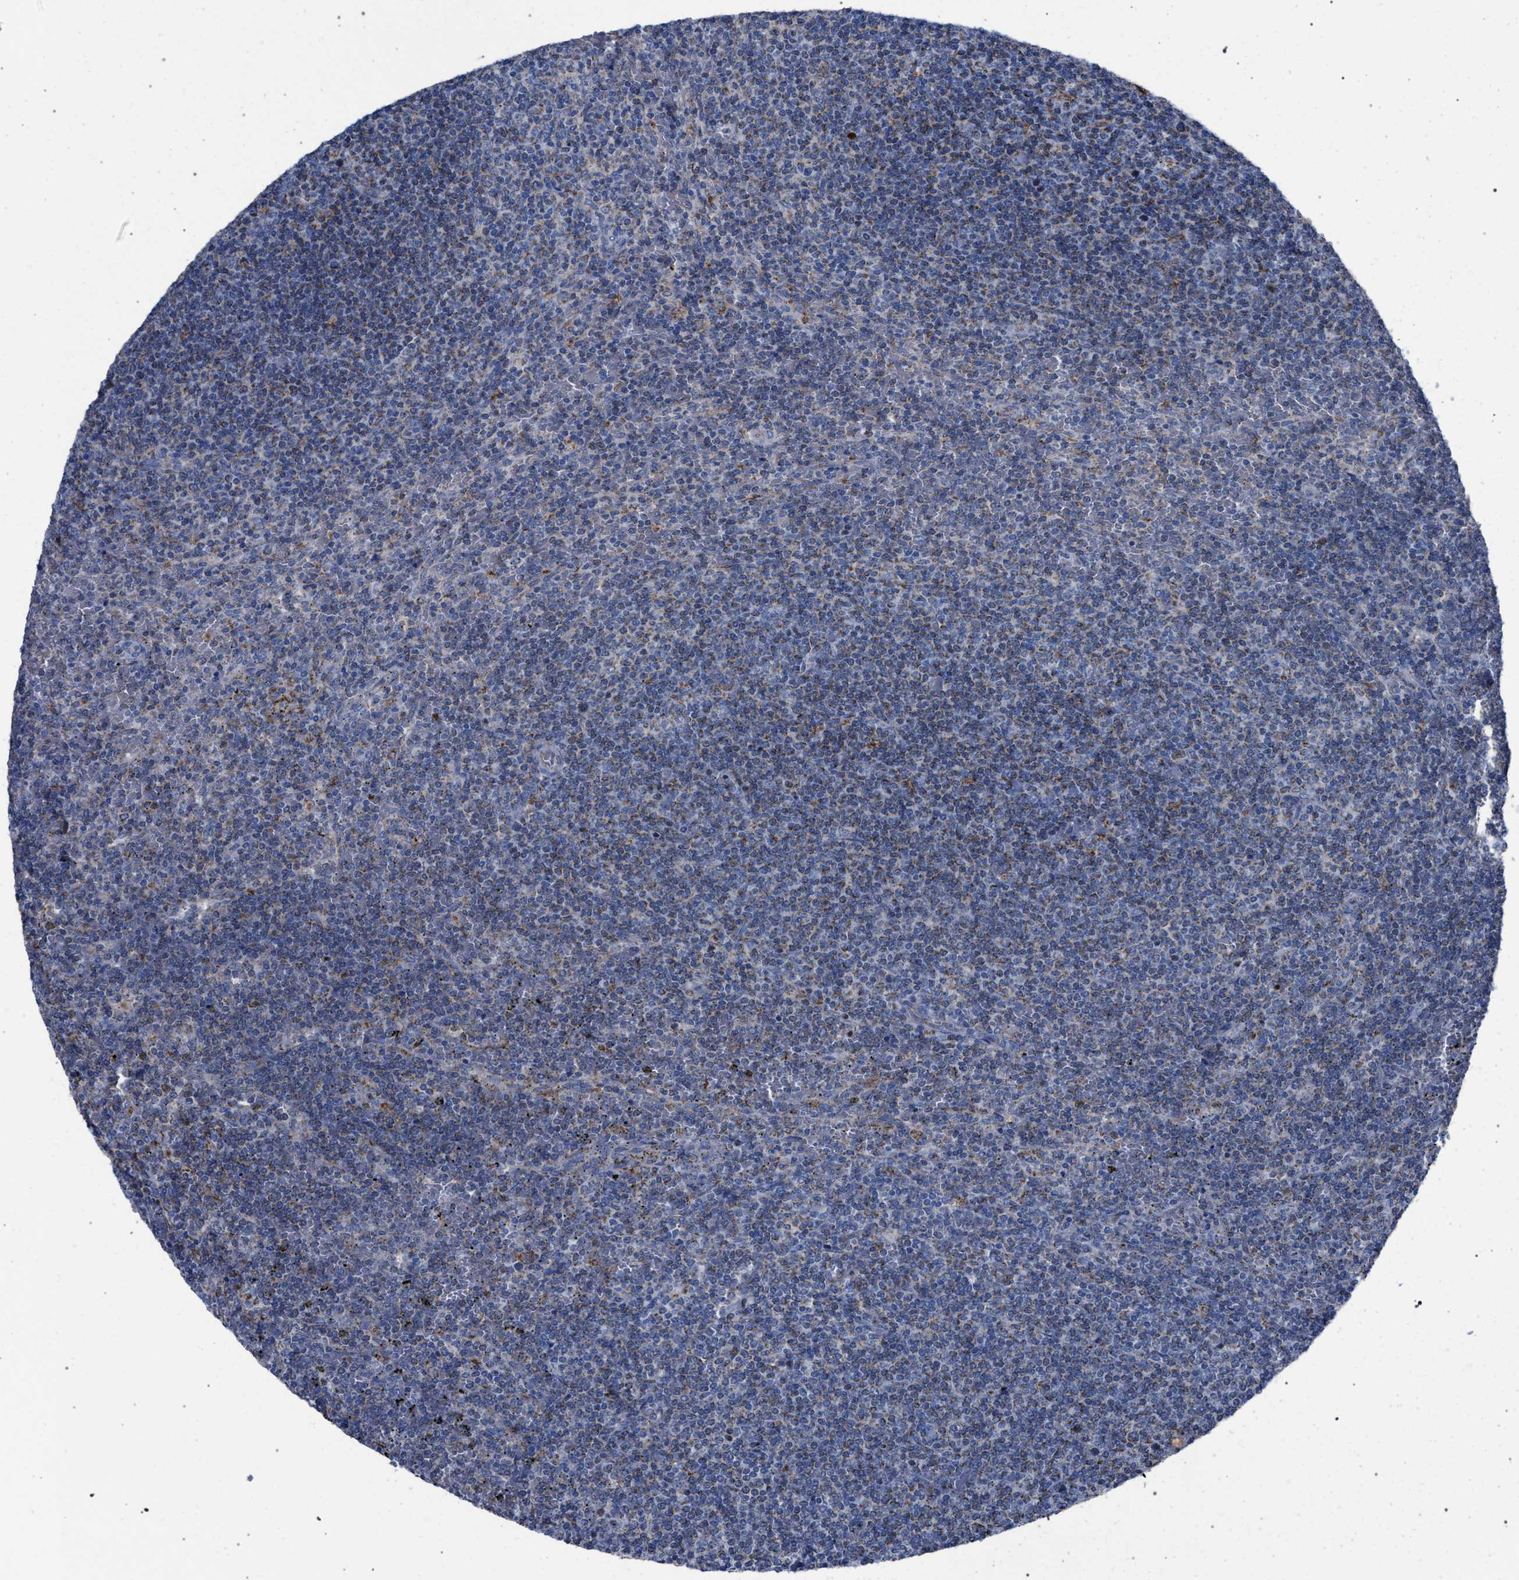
{"staining": {"intensity": "negative", "quantity": "none", "location": "none"}, "tissue": "lymphoma", "cell_type": "Tumor cells", "image_type": "cancer", "snomed": [{"axis": "morphology", "description": "Malignant lymphoma, non-Hodgkin's type, Low grade"}, {"axis": "topography", "description": "Spleen"}], "caption": "Tumor cells are negative for brown protein staining in malignant lymphoma, non-Hodgkin's type (low-grade).", "gene": "HSD17B4", "patient": {"sex": "female", "age": 19}}